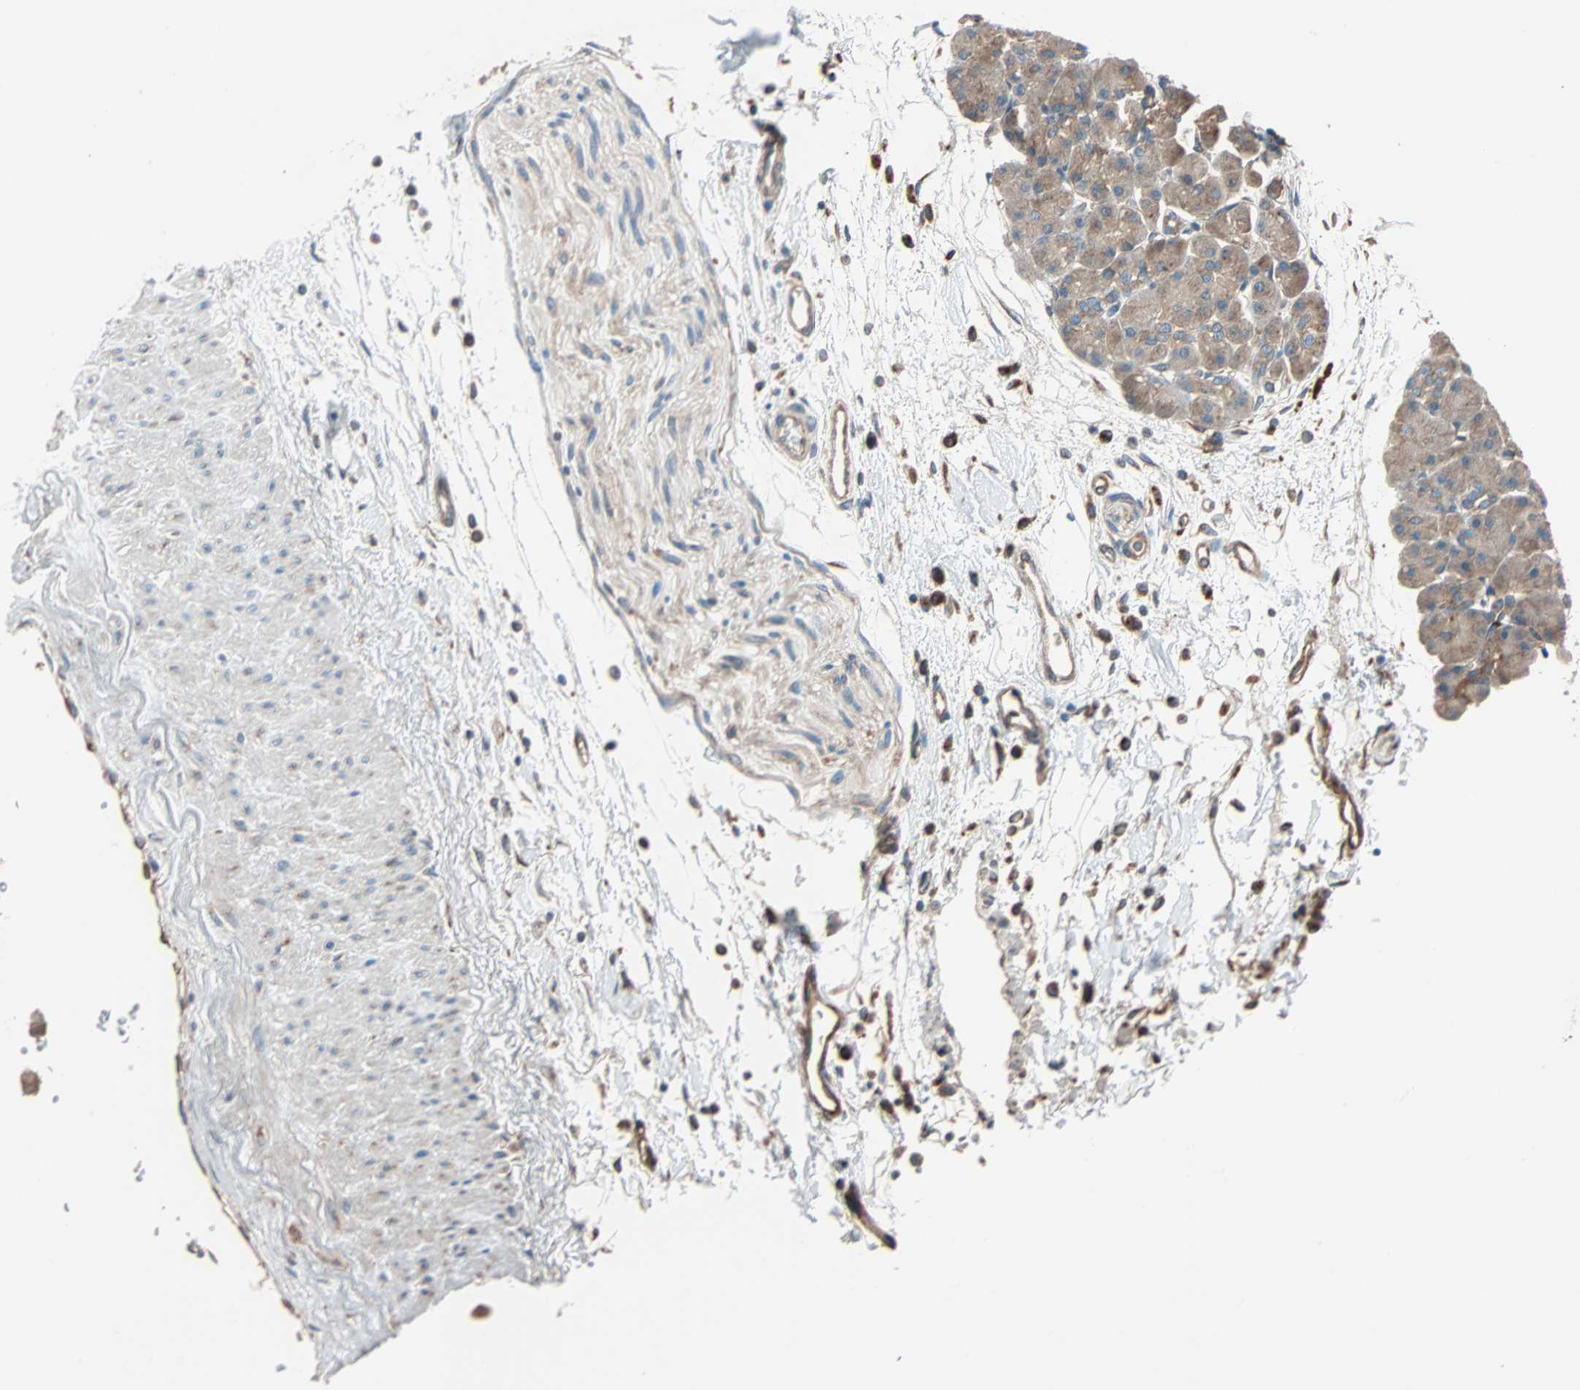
{"staining": {"intensity": "moderate", "quantity": ">75%", "location": "cytoplasmic/membranous"}, "tissue": "pancreas", "cell_type": "Exocrine glandular cells", "image_type": "normal", "snomed": [{"axis": "morphology", "description": "Normal tissue, NOS"}, {"axis": "topography", "description": "Pancreas"}], "caption": "Protein staining by immunohistochemistry displays moderate cytoplasmic/membranous expression in about >75% of exocrine glandular cells in normal pancreas.", "gene": "PHYH", "patient": {"sex": "male", "age": 66}}